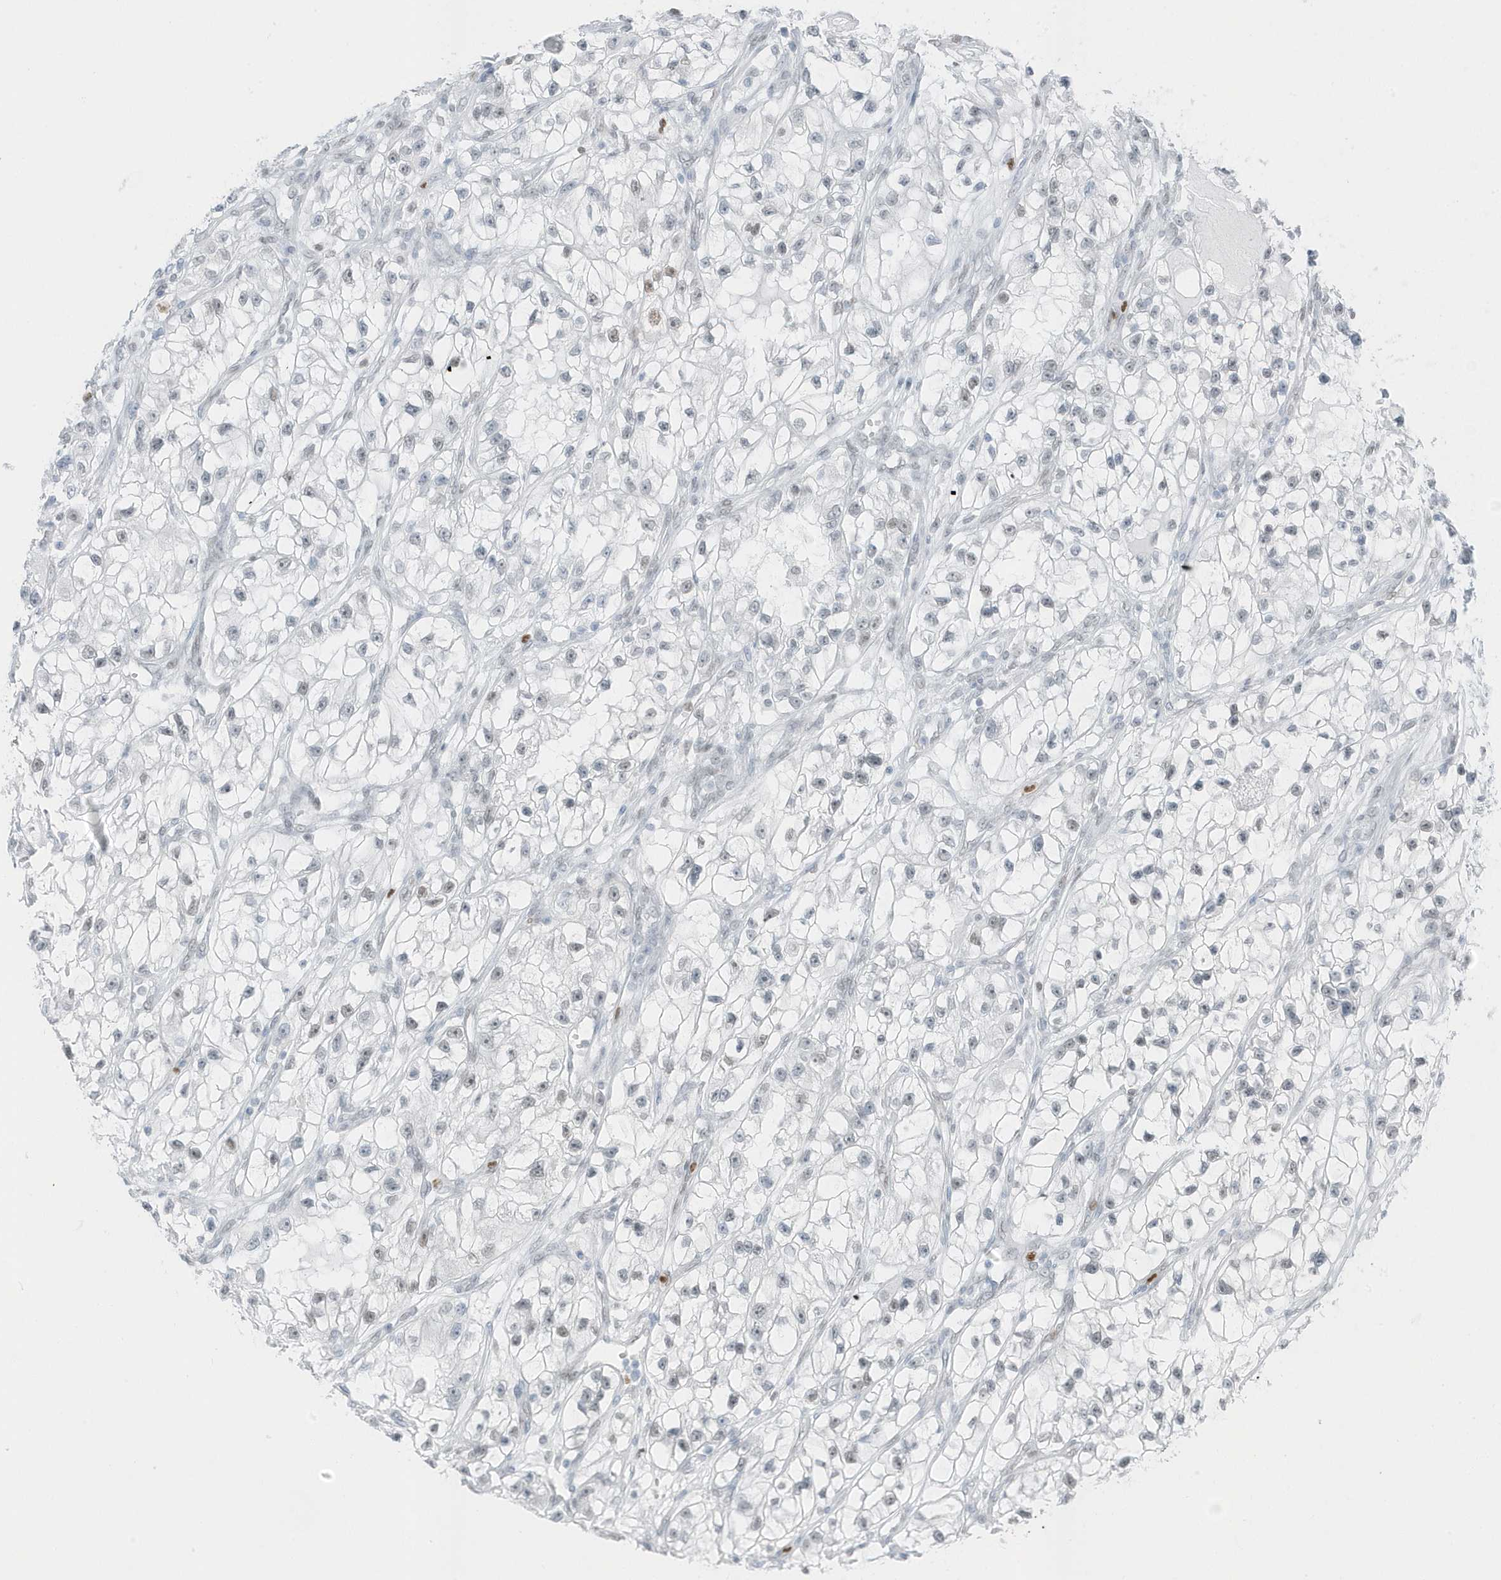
{"staining": {"intensity": "negative", "quantity": "none", "location": "none"}, "tissue": "renal cancer", "cell_type": "Tumor cells", "image_type": "cancer", "snomed": [{"axis": "morphology", "description": "Adenocarcinoma, NOS"}, {"axis": "topography", "description": "Kidney"}], "caption": "This is an immunohistochemistry micrograph of human renal cancer. There is no staining in tumor cells.", "gene": "SMIM34", "patient": {"sex": "female", "age": 57}}